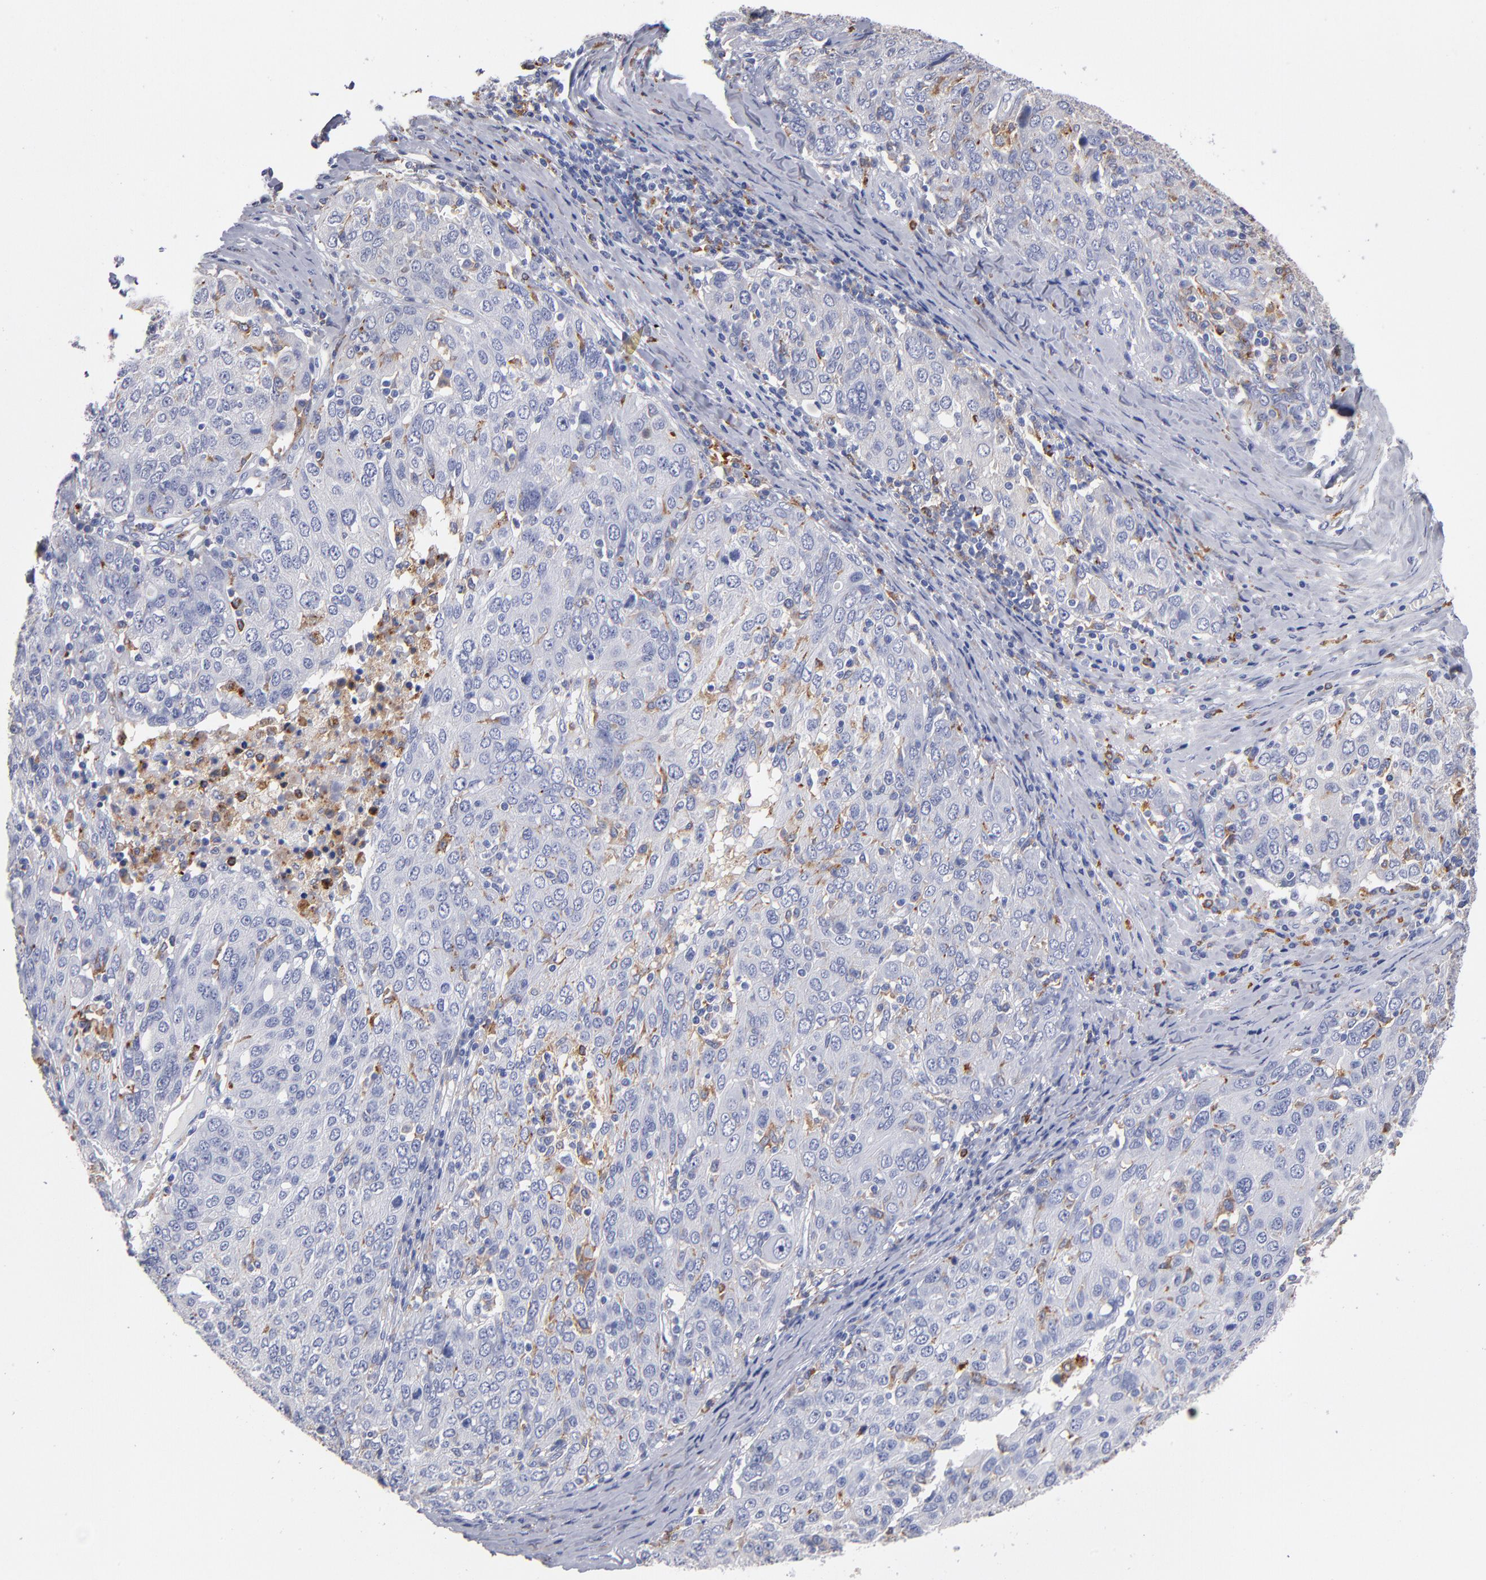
{"staining": {"intensity": "negative", "quantity": "none", "location": "none"}, "tissue": "ovarian cancer", "cell_type": "Tumor cells", "image_type": "cancer", "snomed": [{"axis": "morphology", "description": "Carcinoma, endometroid"}, {"axis": "topography", "description": "Ovary"}], "caption": "Histopathology image shows no protein positivity in tumor cells of ovarian cancer tissue.", "gene": "CD180", "patient": {"sex": "female", "age": 50}}